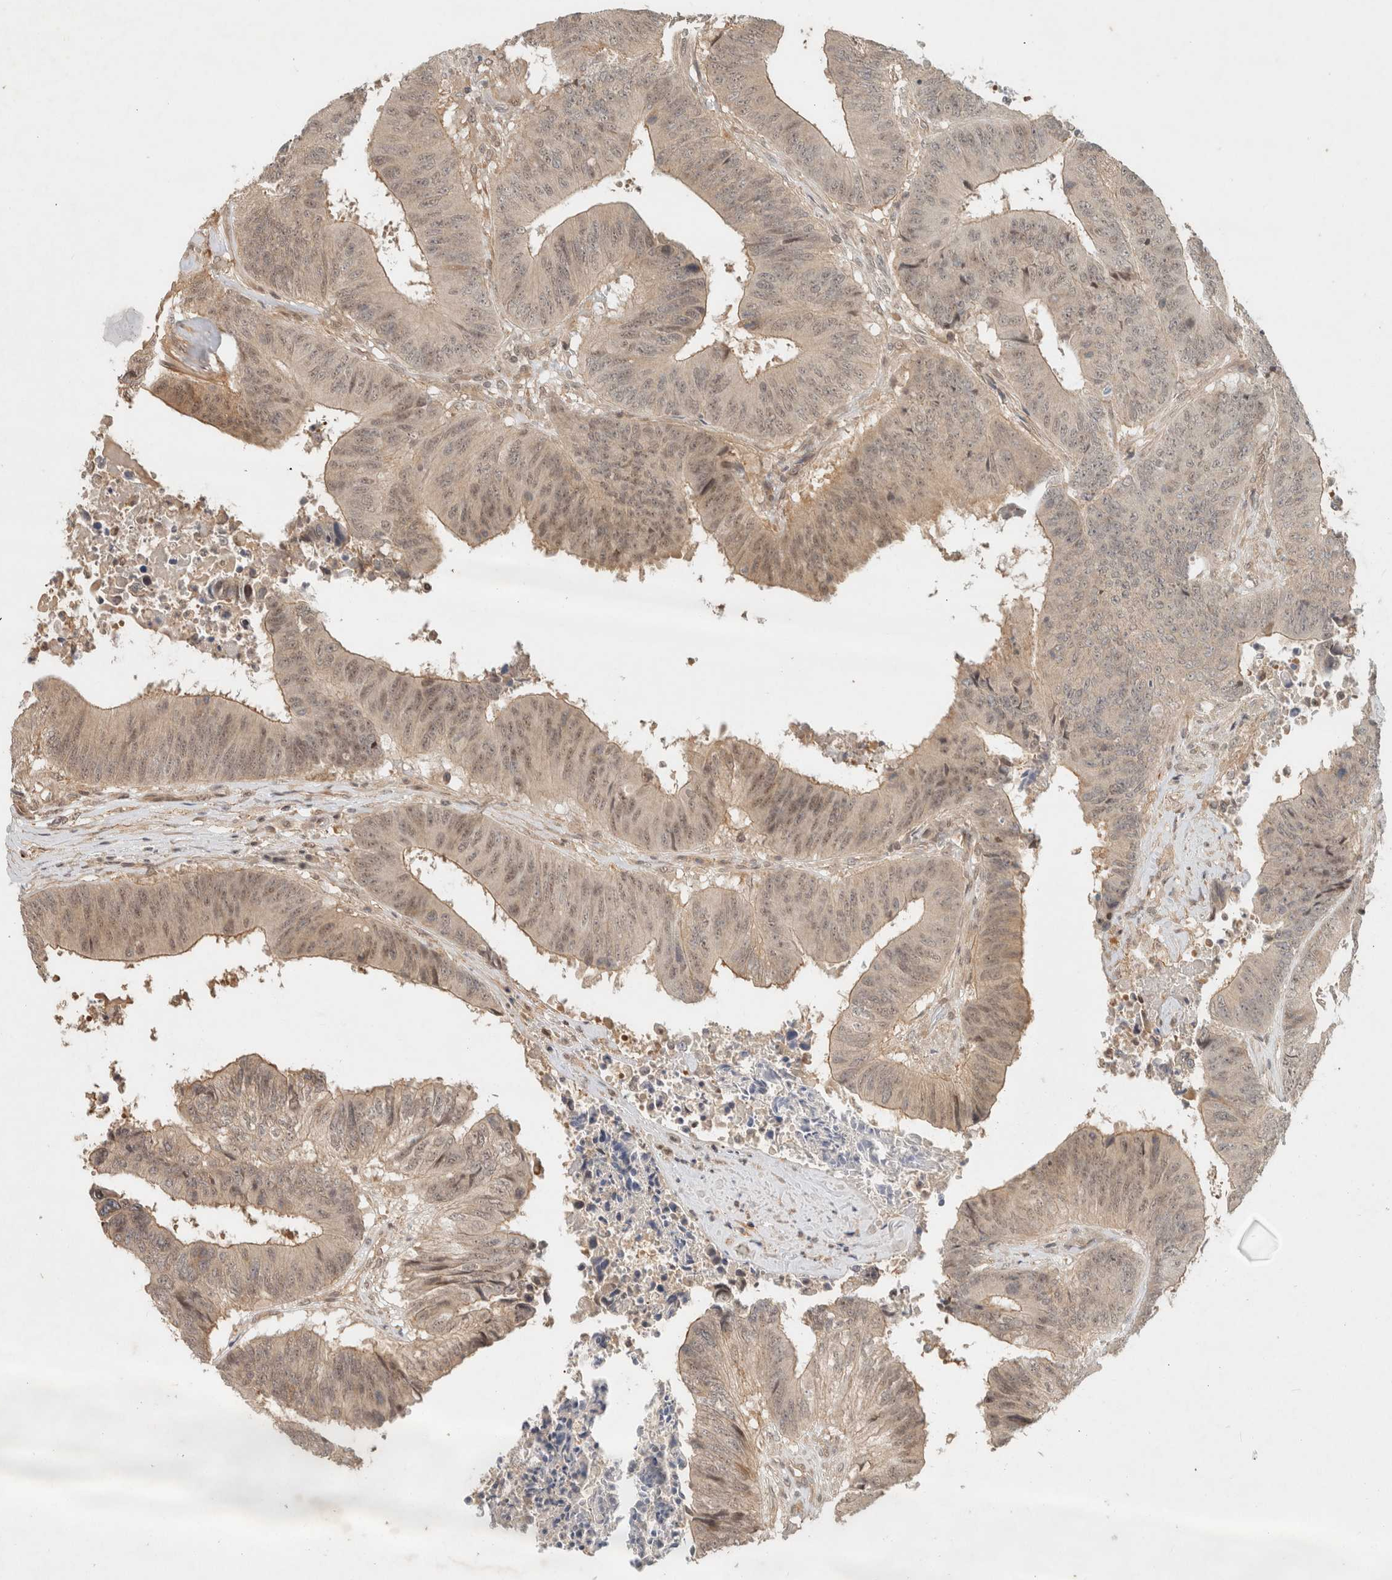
{"staining": {"intensity": "weak", "quantity": ">75%", "location": "cytoplasmic/membranous,nuclear"}, "tissue": "colorectal cancer", "cell_type": "Tumor cells", "image_type": "cancer", "snomed": [{"axis": "morphology", "description": "Adenocarcinoma, NOS"}, {"axis": "topography", "description": "Rectum"}], "caption": "The image shows a brown stain indicating the presence of a protein in the cytoplasmic/membranous and nuclear of tumor cells in adenocarcinoma (colorectal).", "gene": "CAAP1", "patient": {"sex": "male", "age": 72}}